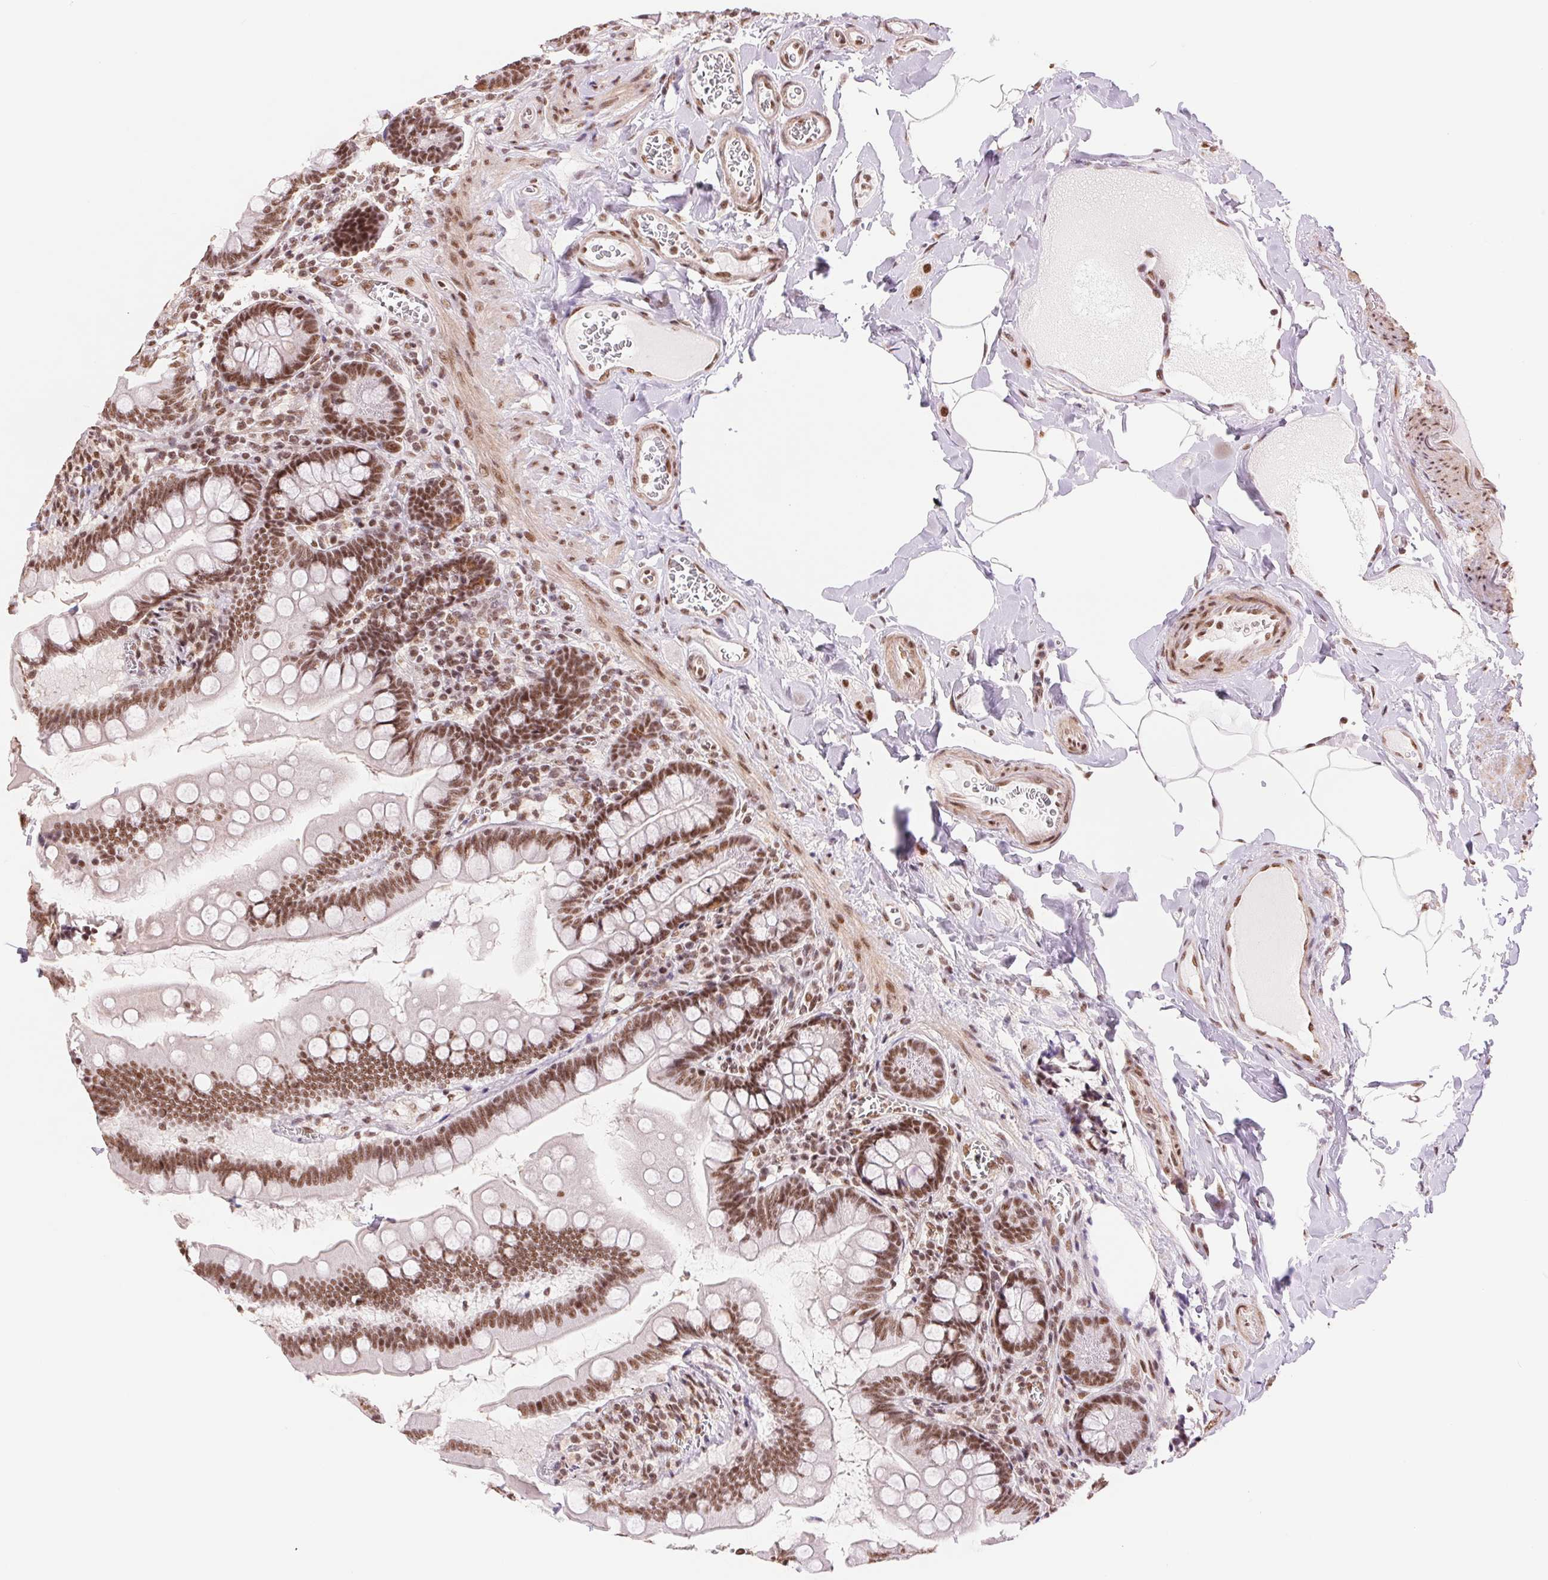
{"staining": {"intensity": "moderate", "quantity": ">75%", "location": "nuclear"}, "tissue": "small intestine", "cell_type": "Glandular cells", "image_type": "normal", "snomed": [{"axis": "morphology", "description": "Normal tissue, NOS"}, {"axis": "topography", "description": "Small intestine"}], "caption": "Immunohistochemical staining of normal human small intestine reveals moderate nuclear protein staining in about >75% of glandular cells.", "gene": "SREK1", "patient": {"sex": "female", "age": 56}}